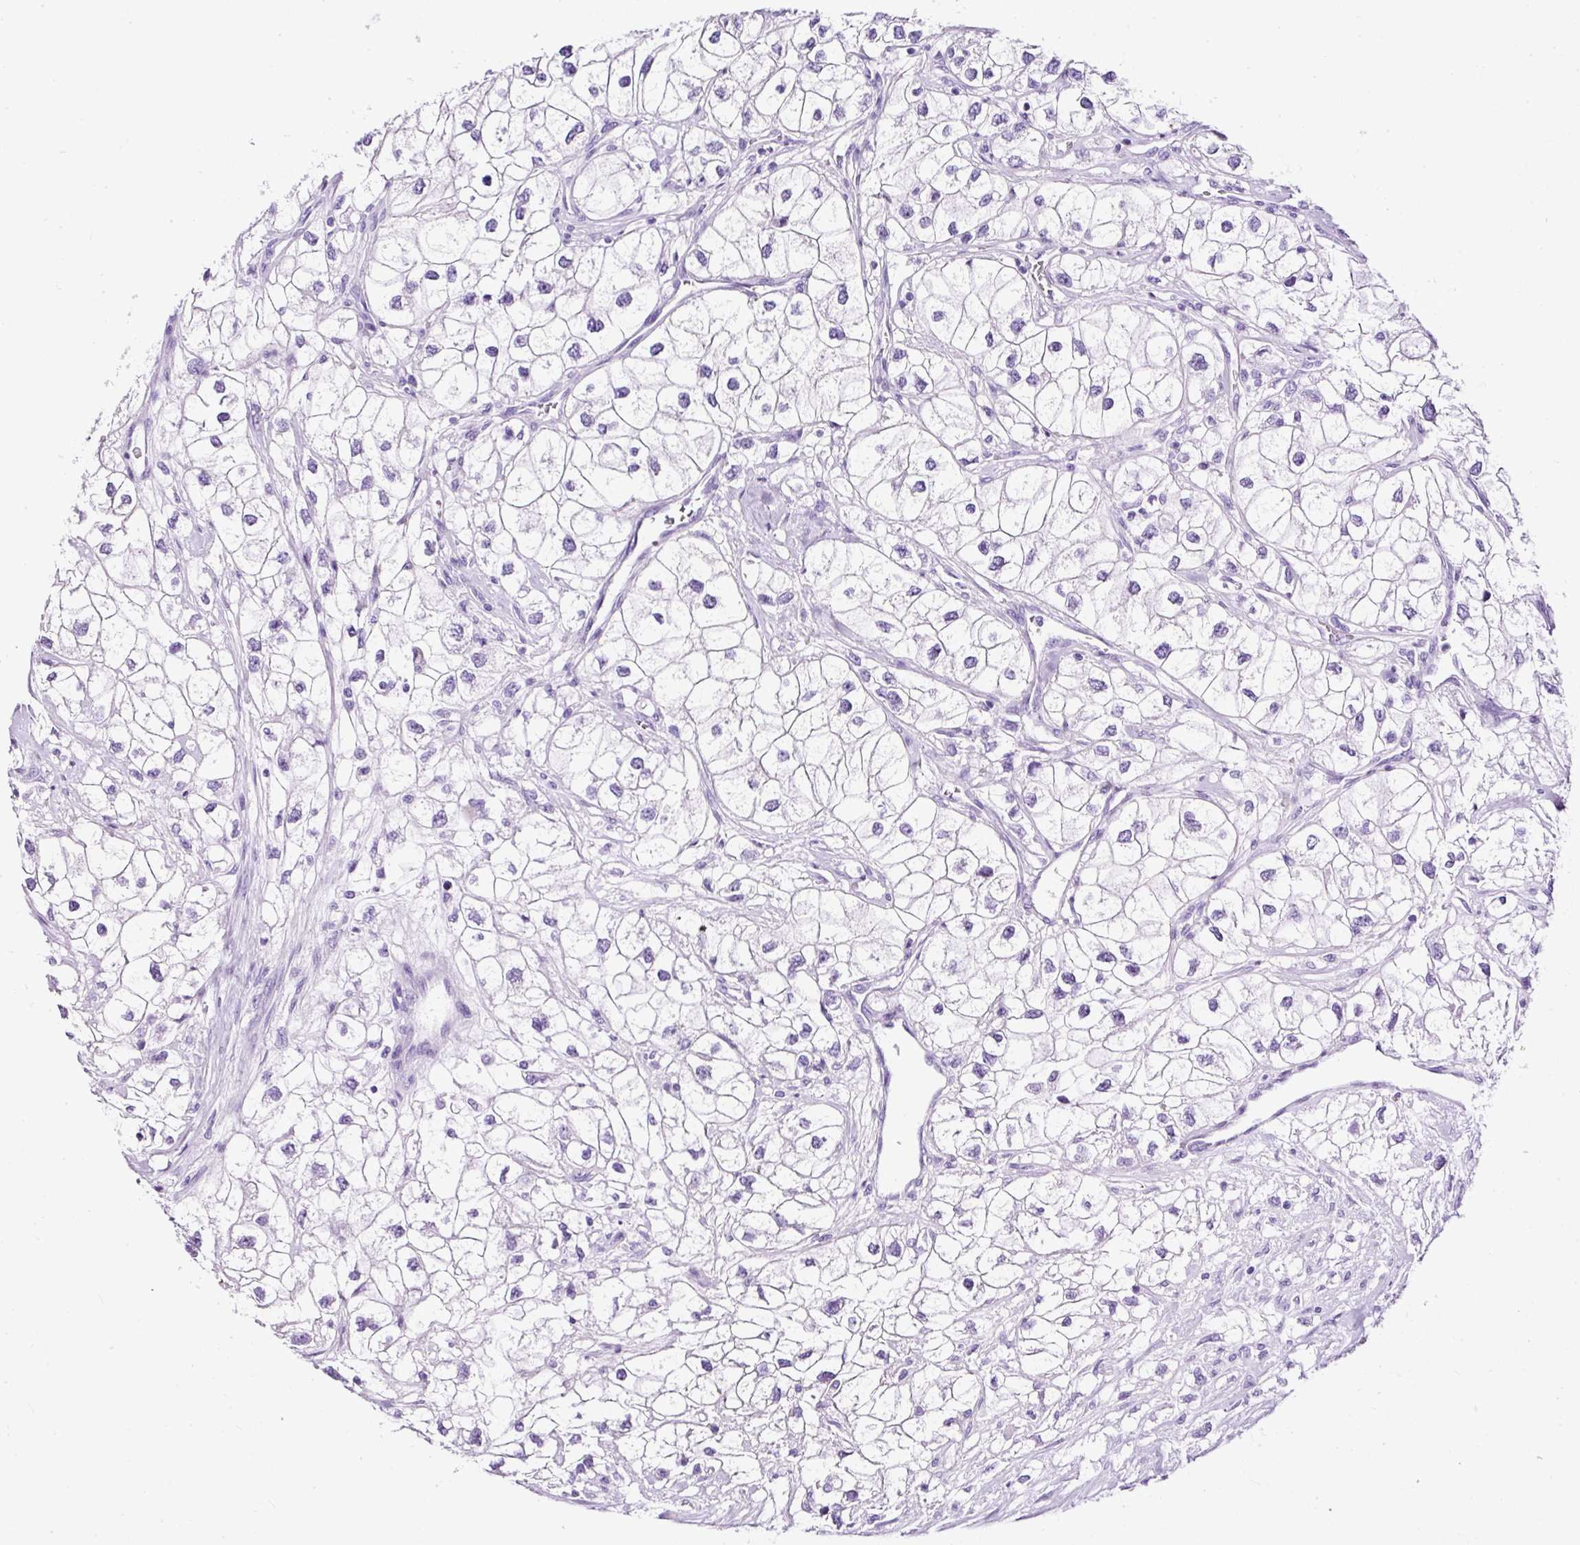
{"staining": {"intensity": "negative", "quantity": "none", "location": "none"}, "tissue": "renal cancer", "cell_type": "Tumor cells", "image_type": "cancer", "snomed": [{"axis": "morphology", "description": "Adenocarcinoma, NOS"}, {"axis": "topography", "description": "Kidney"}], "caption": "Immunohistochemical staining of human adenocarcinoma (renal) displays no significant expression in tumor cells.", "gene": "NTS", "patient": {"sex": "male", "age": 59}}